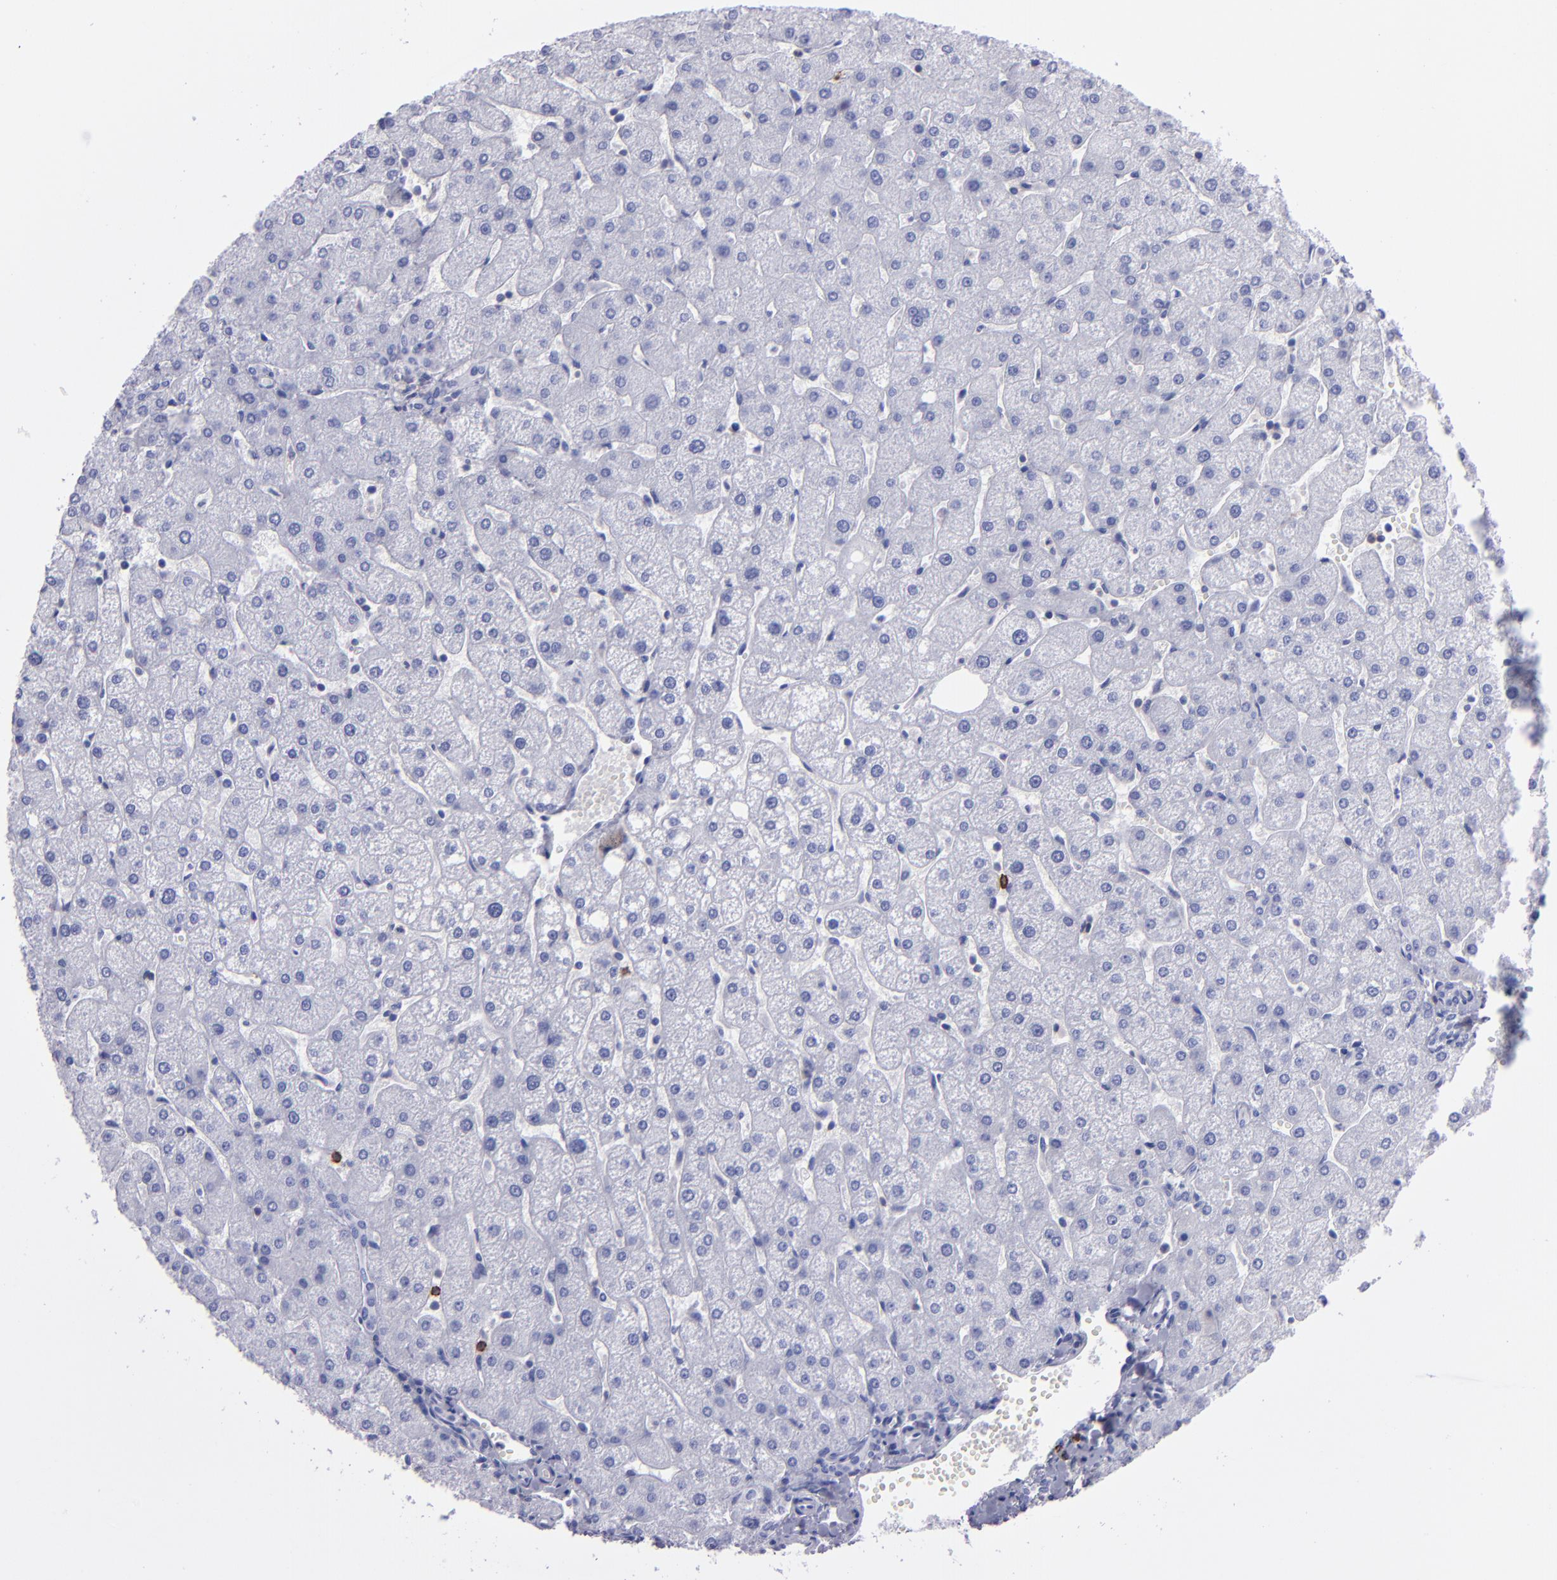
{"staining": {"intensity": "negative", "quantity": "none", "location": "none"}, "tissue": "liver", "cell_type": "Cholangiocytes", "image_type": "normal", "snomed": [{"axis": "morphology", "description": "Normal tissue, NOS"}, {"axis": "topography", "description": "Liver"}], "caption": "Immunohistochemical staining of benign liver reveals no significant staining in cholangiocytes. (Brightfield microscopy of DAB (3,3'-diaminobenzidine) immunohistochemistry at high magnification).", "gene": "CD37", "patient": {"sex": "male", "age": 67}}